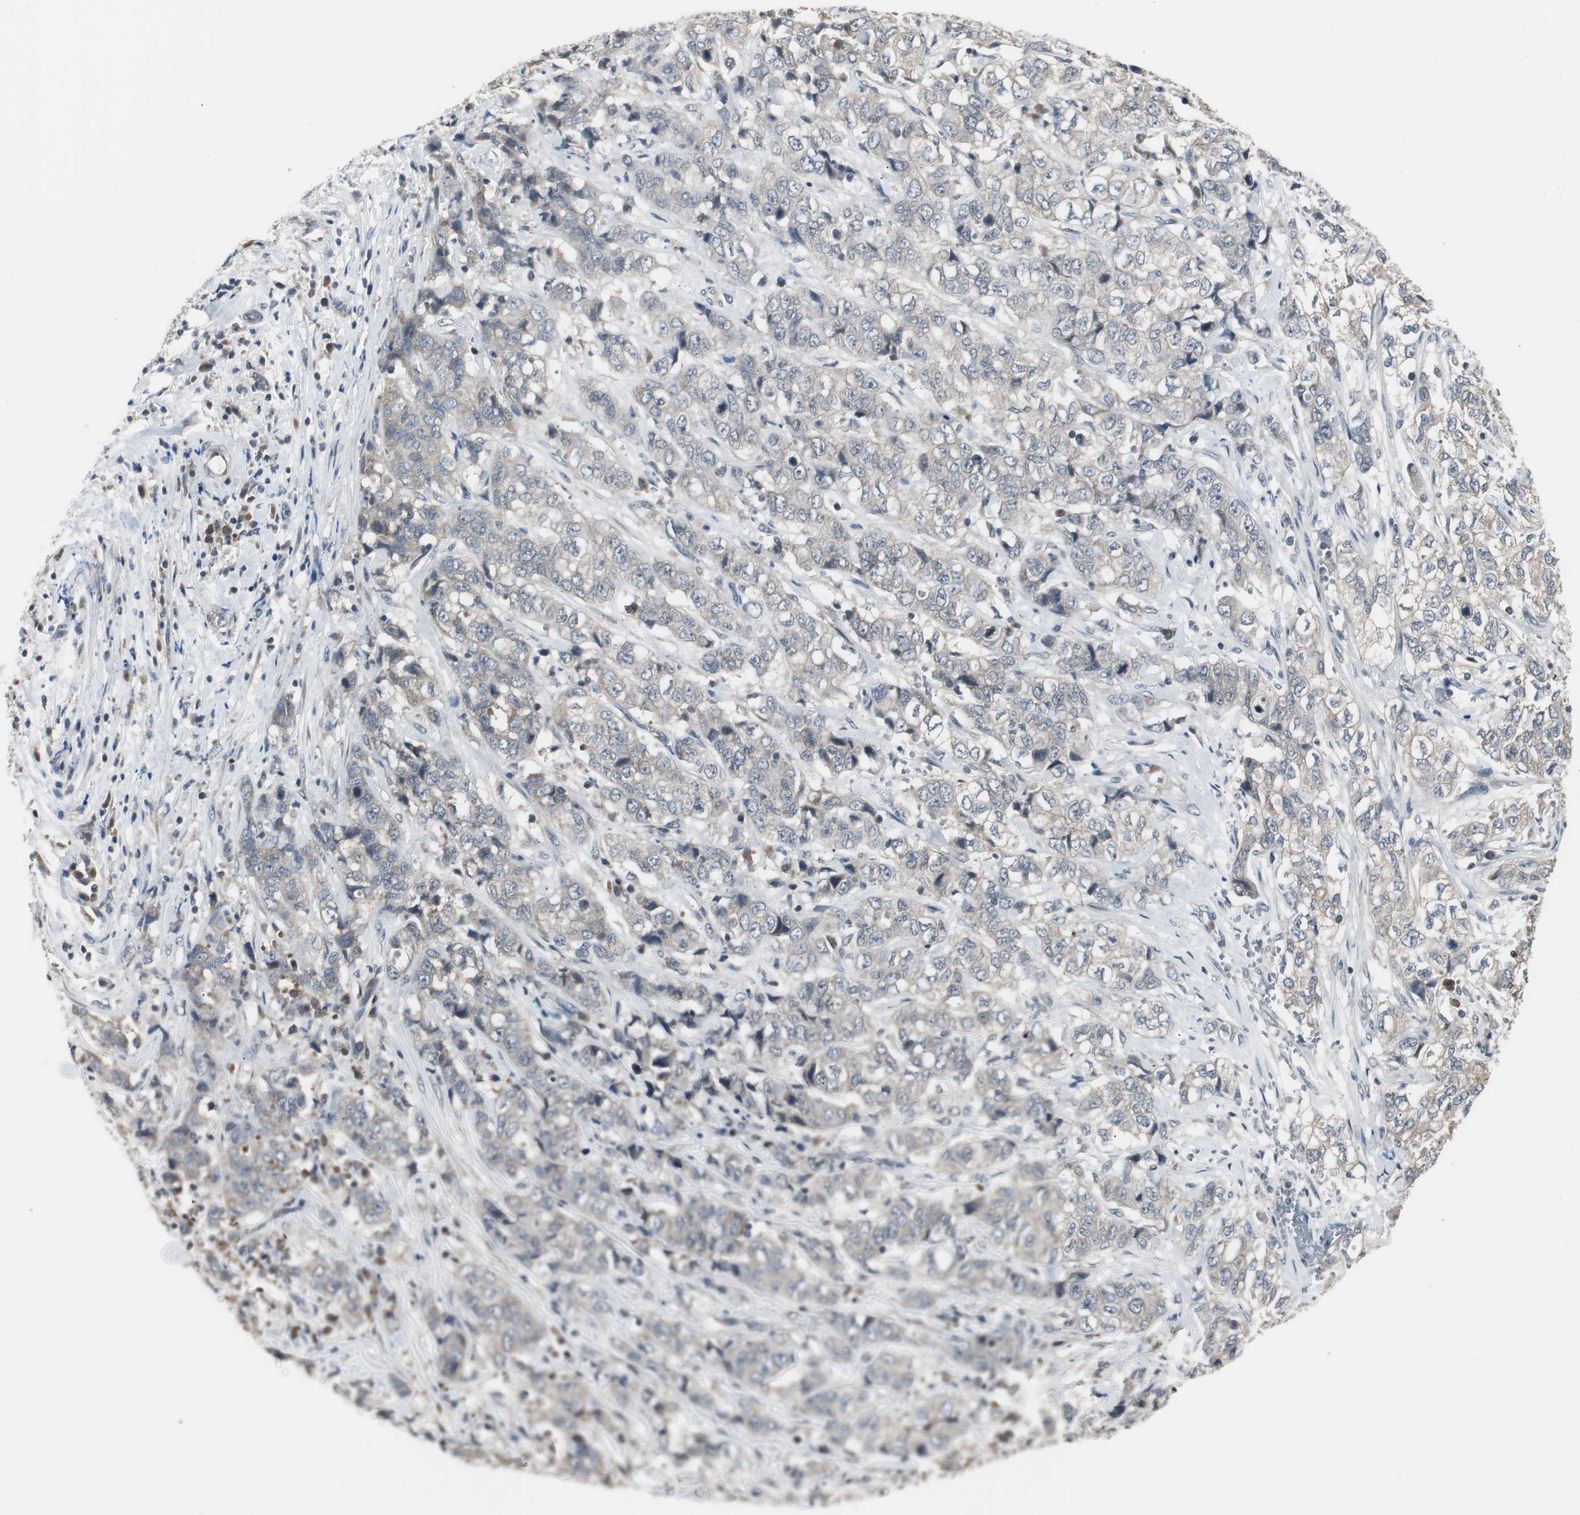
{"staining": {"intensity": "weak", "quantity": ">75%", "location": "cytoplasmic/membranous"}, "tissue": "stomach cancer", "cell_type": "Tumor cells", "image_type": "cancer", "snomed": [{"axis": "morphology", "description": "Adenocarcinoma, NOS"}, {"axis": "topography", "description": "Stomach"}], "caption": "Immunohistochemistry (IHC) (DAB) staining of human stomach cancer displays weak cytoplasmic/membranous protein staining in approximately >75% of tumor cells.", "gene": "ZMPSTE24", "patient": {"sex": "male", "age": 48}}